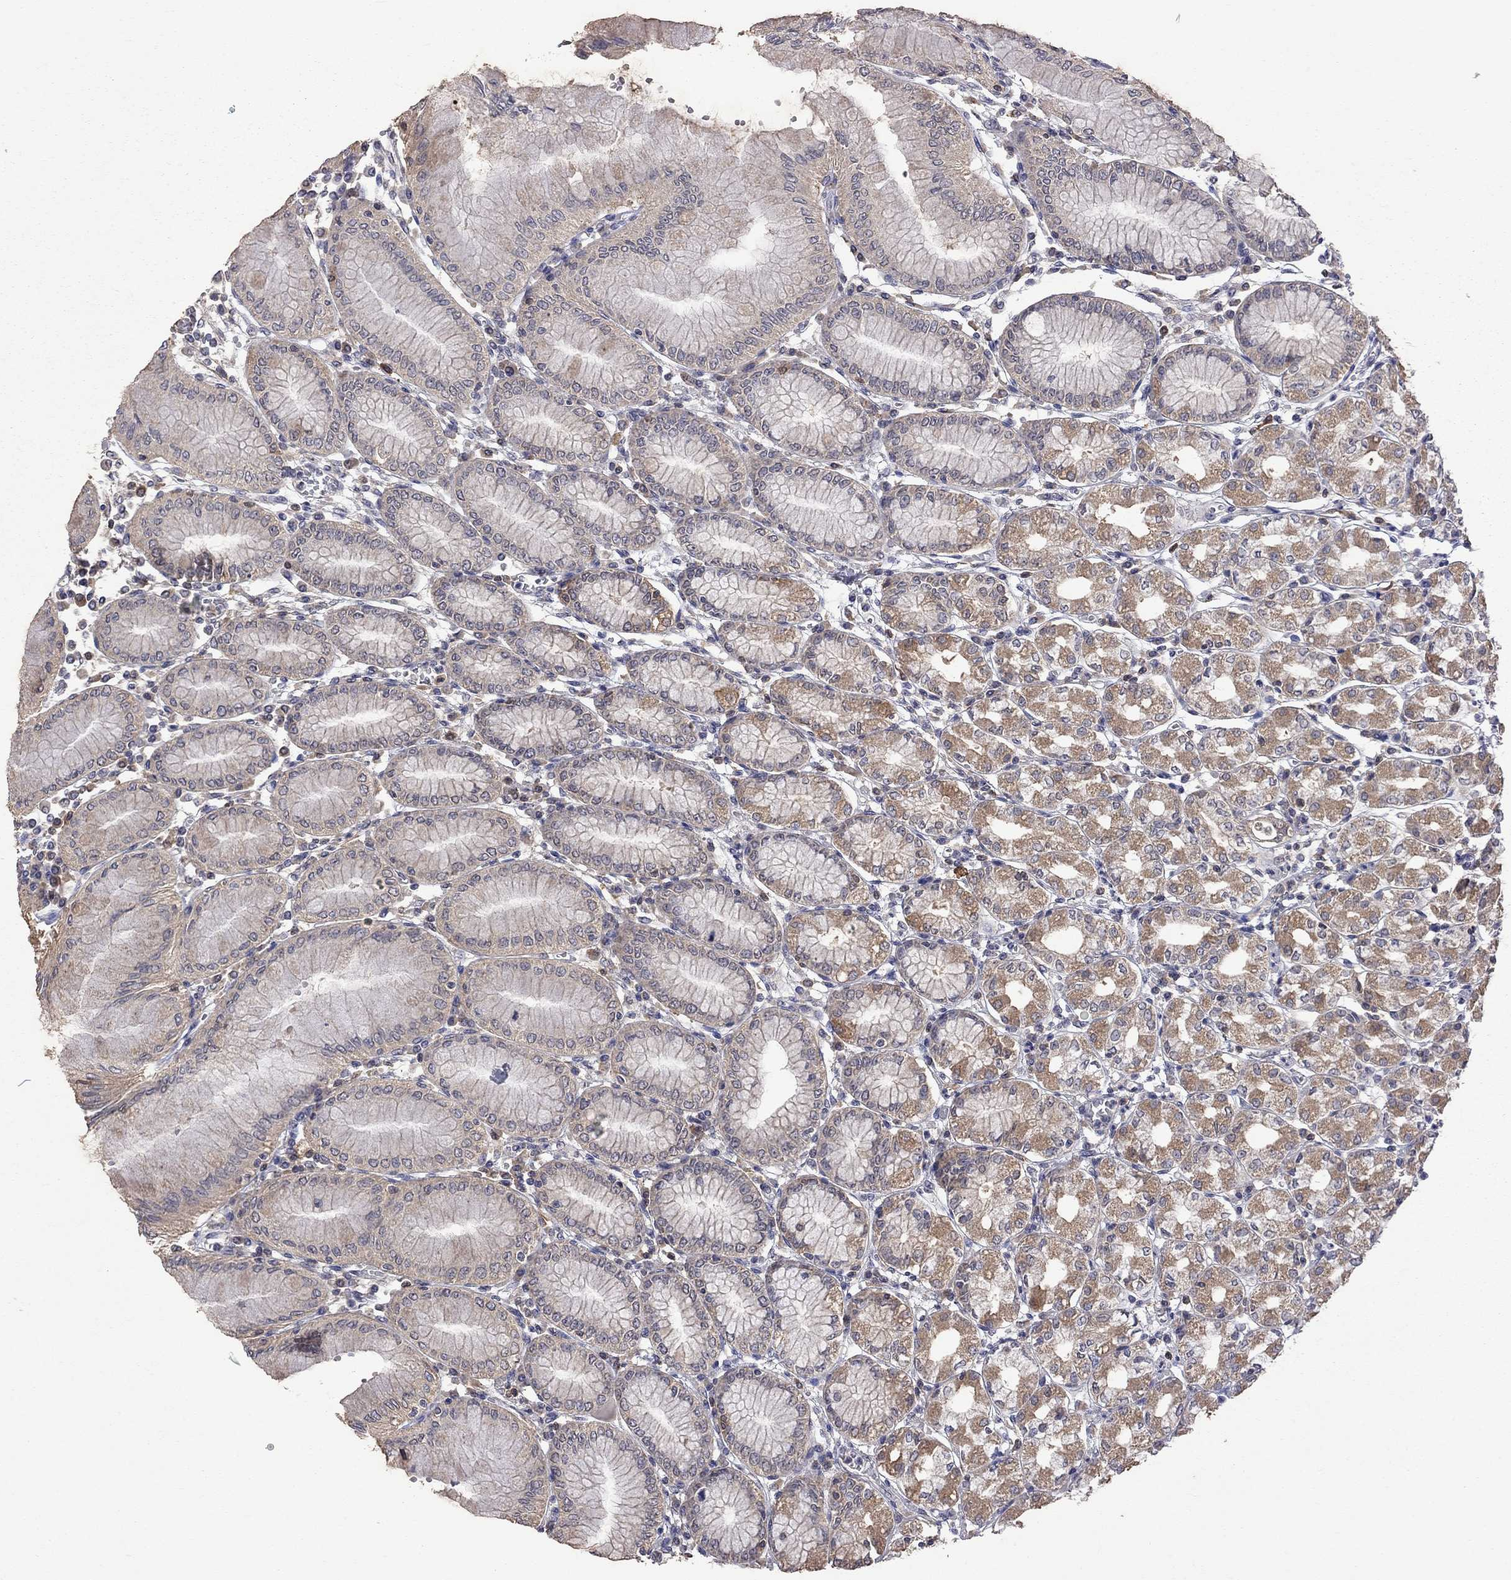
{"staining": {"intensity": "moderate", "quantity": ">75%", "location": "cytoplasmic/membranous"}, "tissue": "stomach", "cell_type": "Glandular cells", "image_type": "normal", "snomed": [{"axis": "morphology", "description": "Normal tissue, NOS"}, {"axis": "topography", "description": "Skeletal muscle"}, {"axis": "topography", "description": "Stomach"}], "caption": "Brown immunohistochemical staining in normal human stomach displays moderate cytoplasmic/membranous staining in approximately >75% of glandular cells. (DAB (3,3'-diaminobenzidine) = brown stain, brightfield microscopy at high magnification).", "gene": "HTR6", "patient": {"sex": "female", "age": 57}}